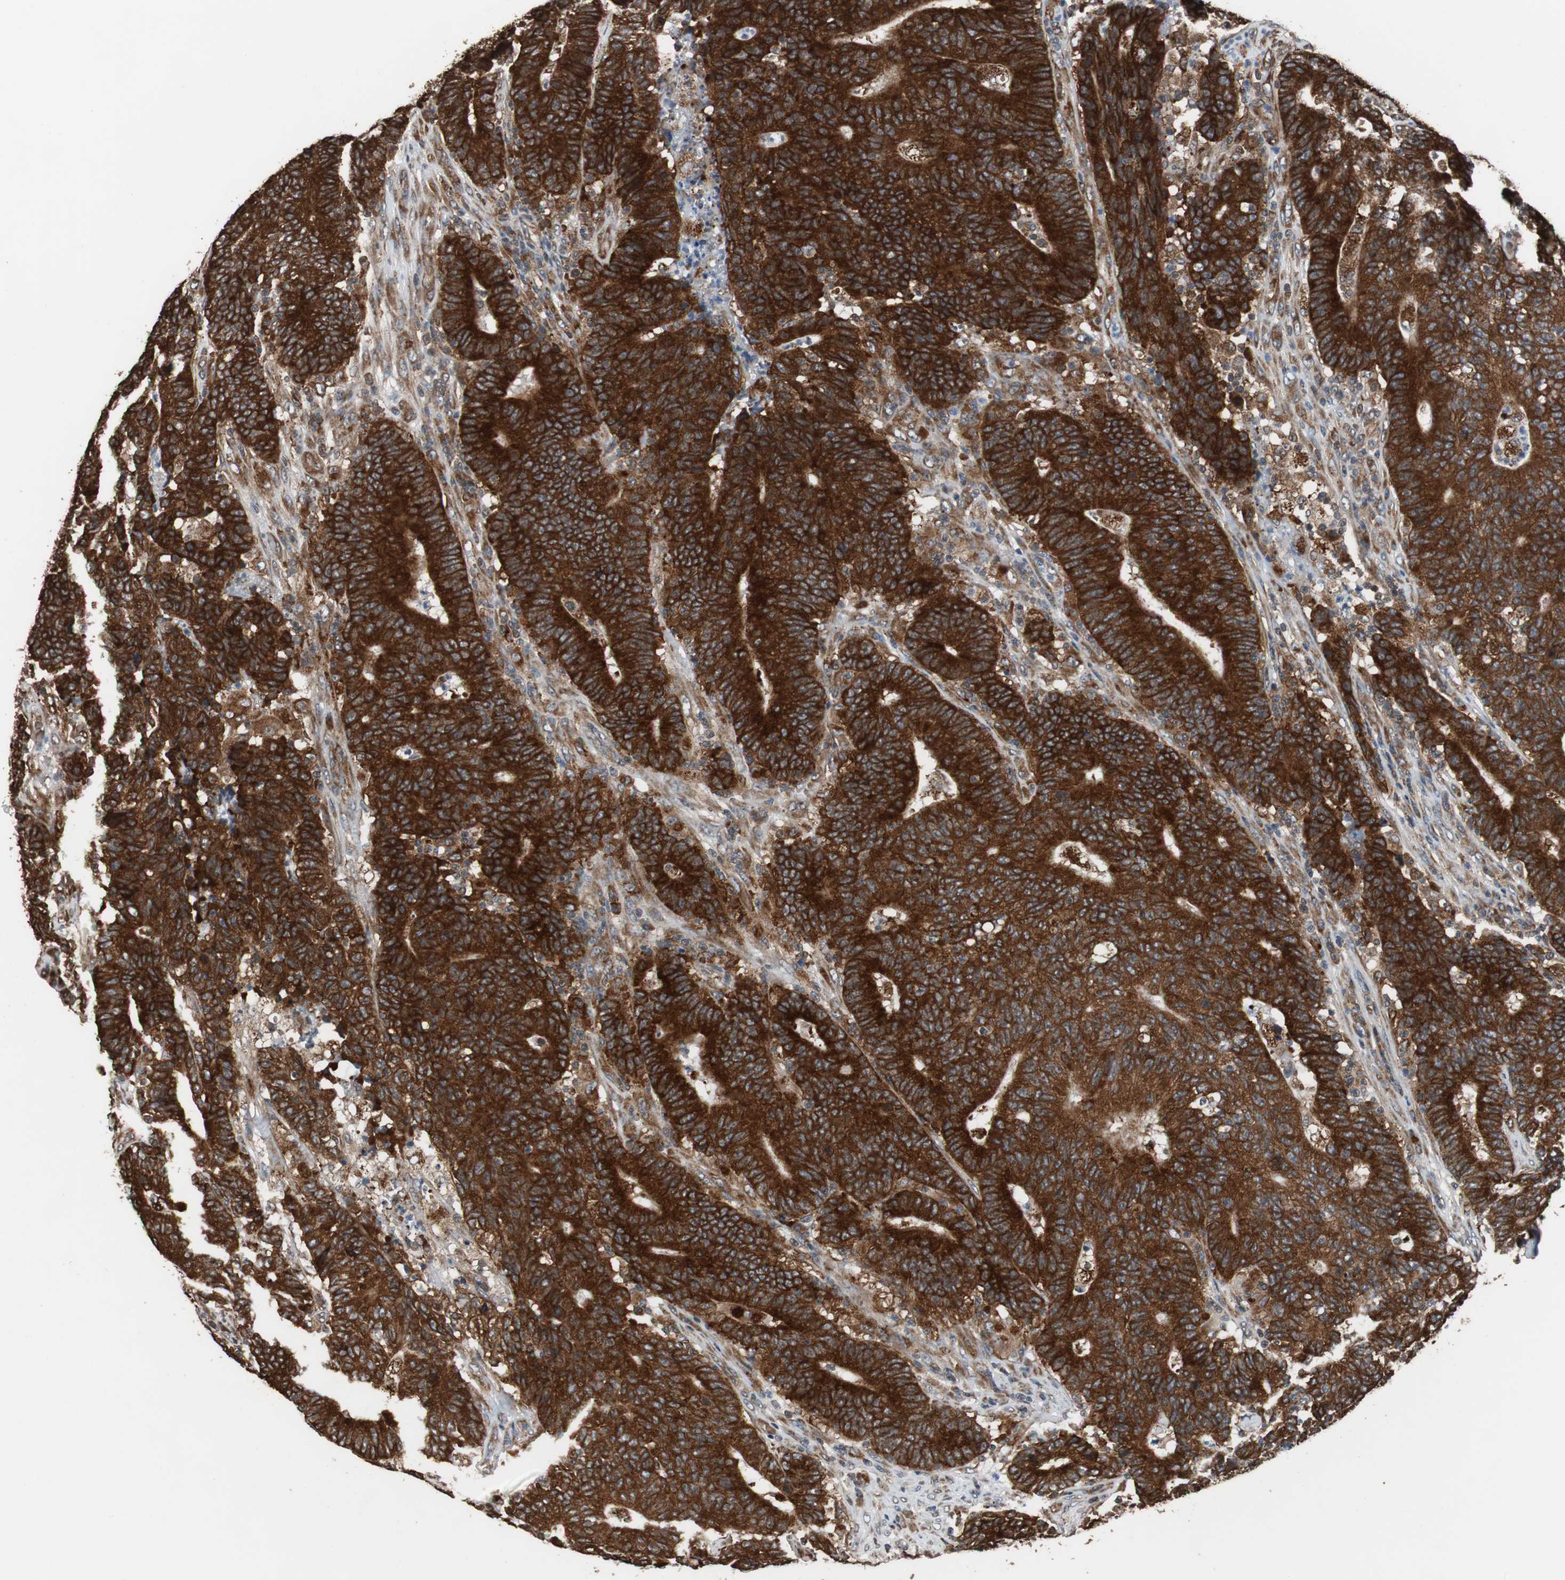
{"staining": {"intensity": "strong", "quantity": ">75%", "location": "cytoplasmic/membranous"}, "tissue": "colorectal cancer", "cell_type": "Tumor cells", "image_type": "cancer", "snomed": [{"axis": "morphology", "description": "Normal tissue, NOS"}, {"axis": "morphology", "description": "Adenocarcinoma, NOS"}, {"axis": "topography", "description": "Colon"}], "caption": "Colorectal cancer tissue displays strong cytoplasmic/membranous positivity in about >75% of tumor cells, visualized by immunohistochemistry.", "gene": "USP10", "patient": {"sex": "female", "age": 75}}